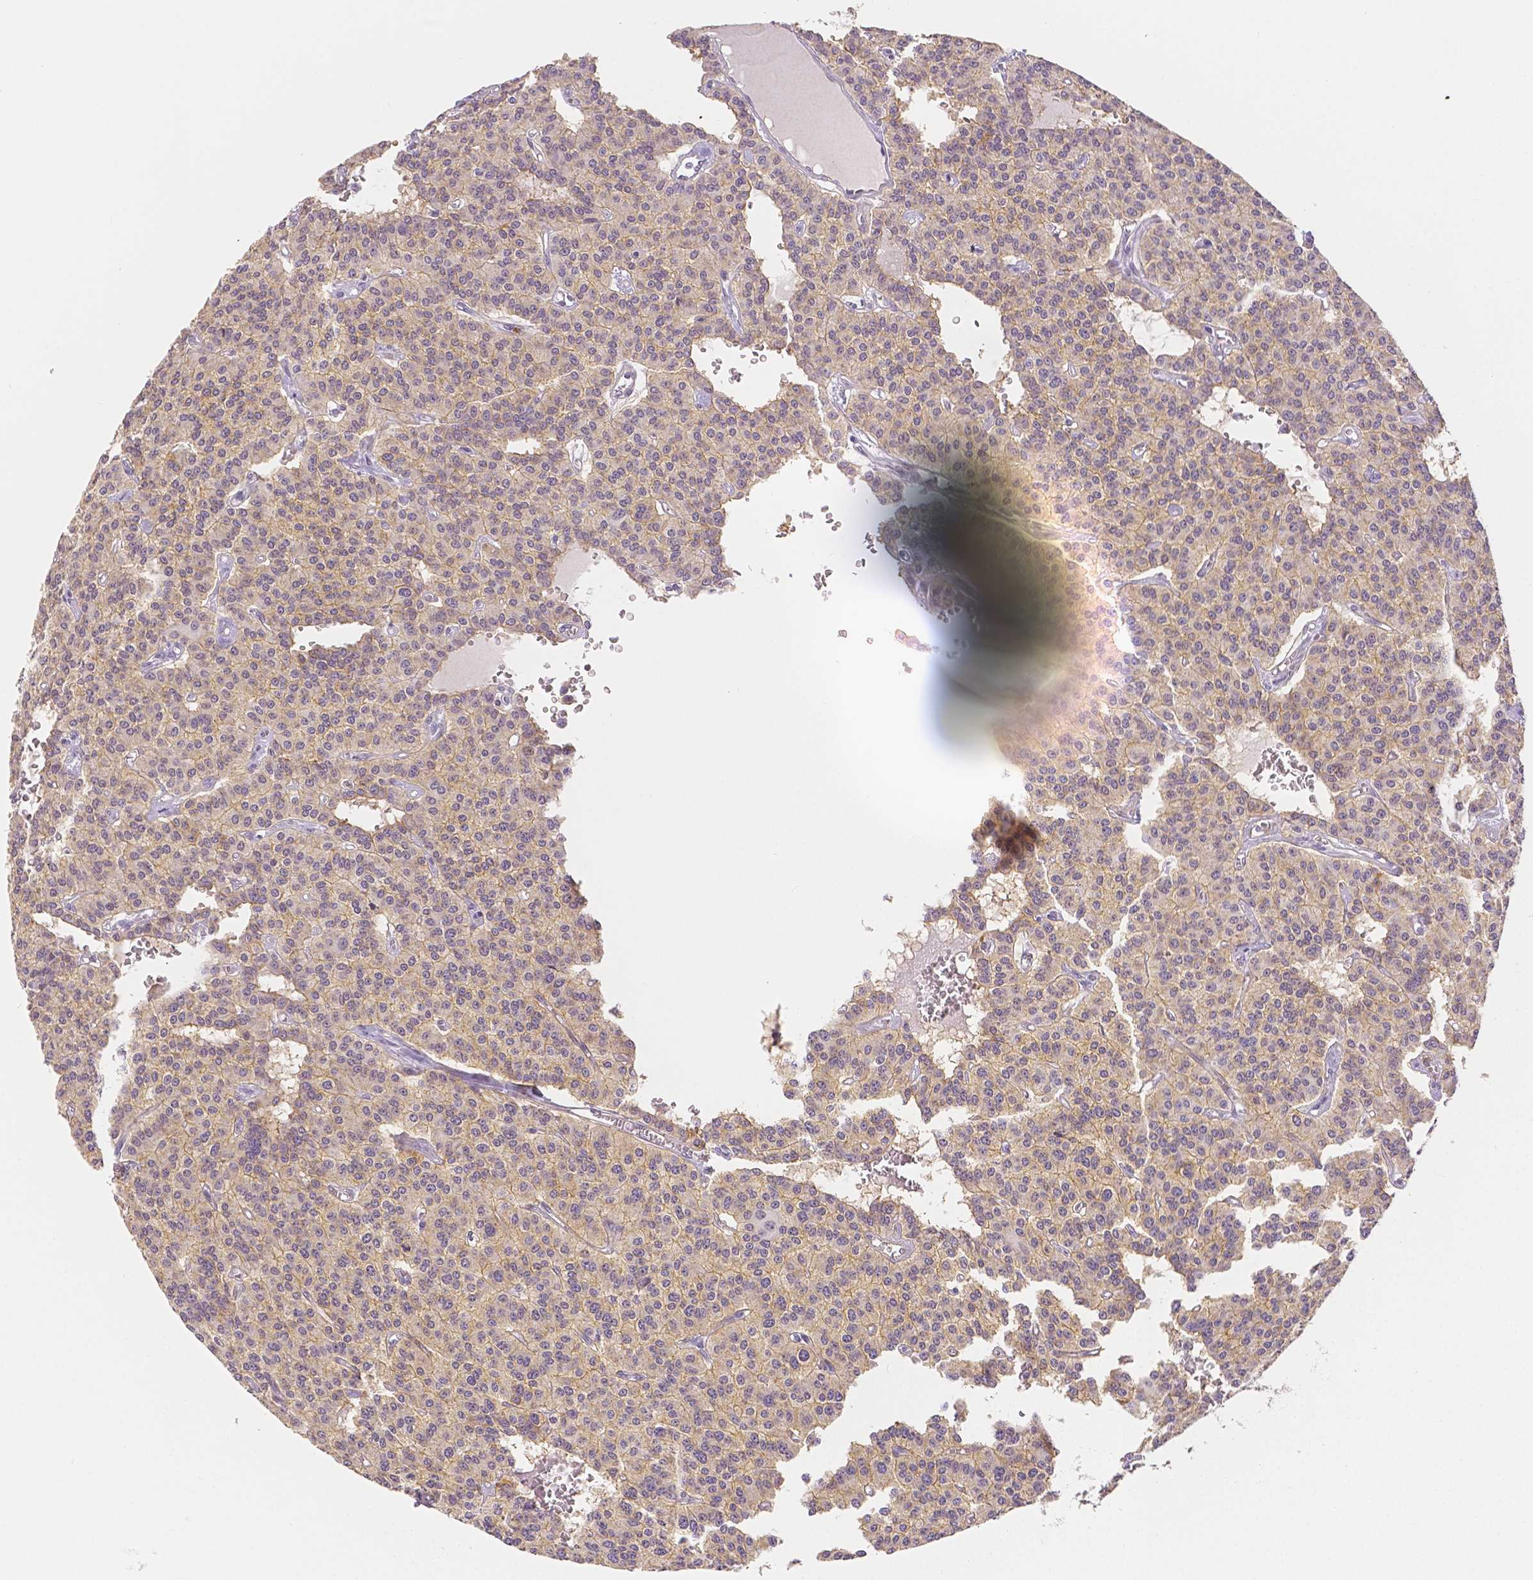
{"staining": {"intensity": "weak", "quantity": "25%-75%", "location": "cytoplasmic/membranous"}, "tissue": "carcinoid", "cell_type": "Tumor cells", "image_type": "cancer", "snomed": [{"axis": "morphology", "description": "Carcinoid, malignant, NOS"}, {"axis": "topography", "description": "Lung"}], "caption": "Immunohistochemistry (IHC) (DAB) staining of carcinoid reveals weak cytoplasmic/membranous protein staining in about 25%-75% of tumor cells.", "gene": "OCLN", "patient": {"sex": "female", "age": 71}}